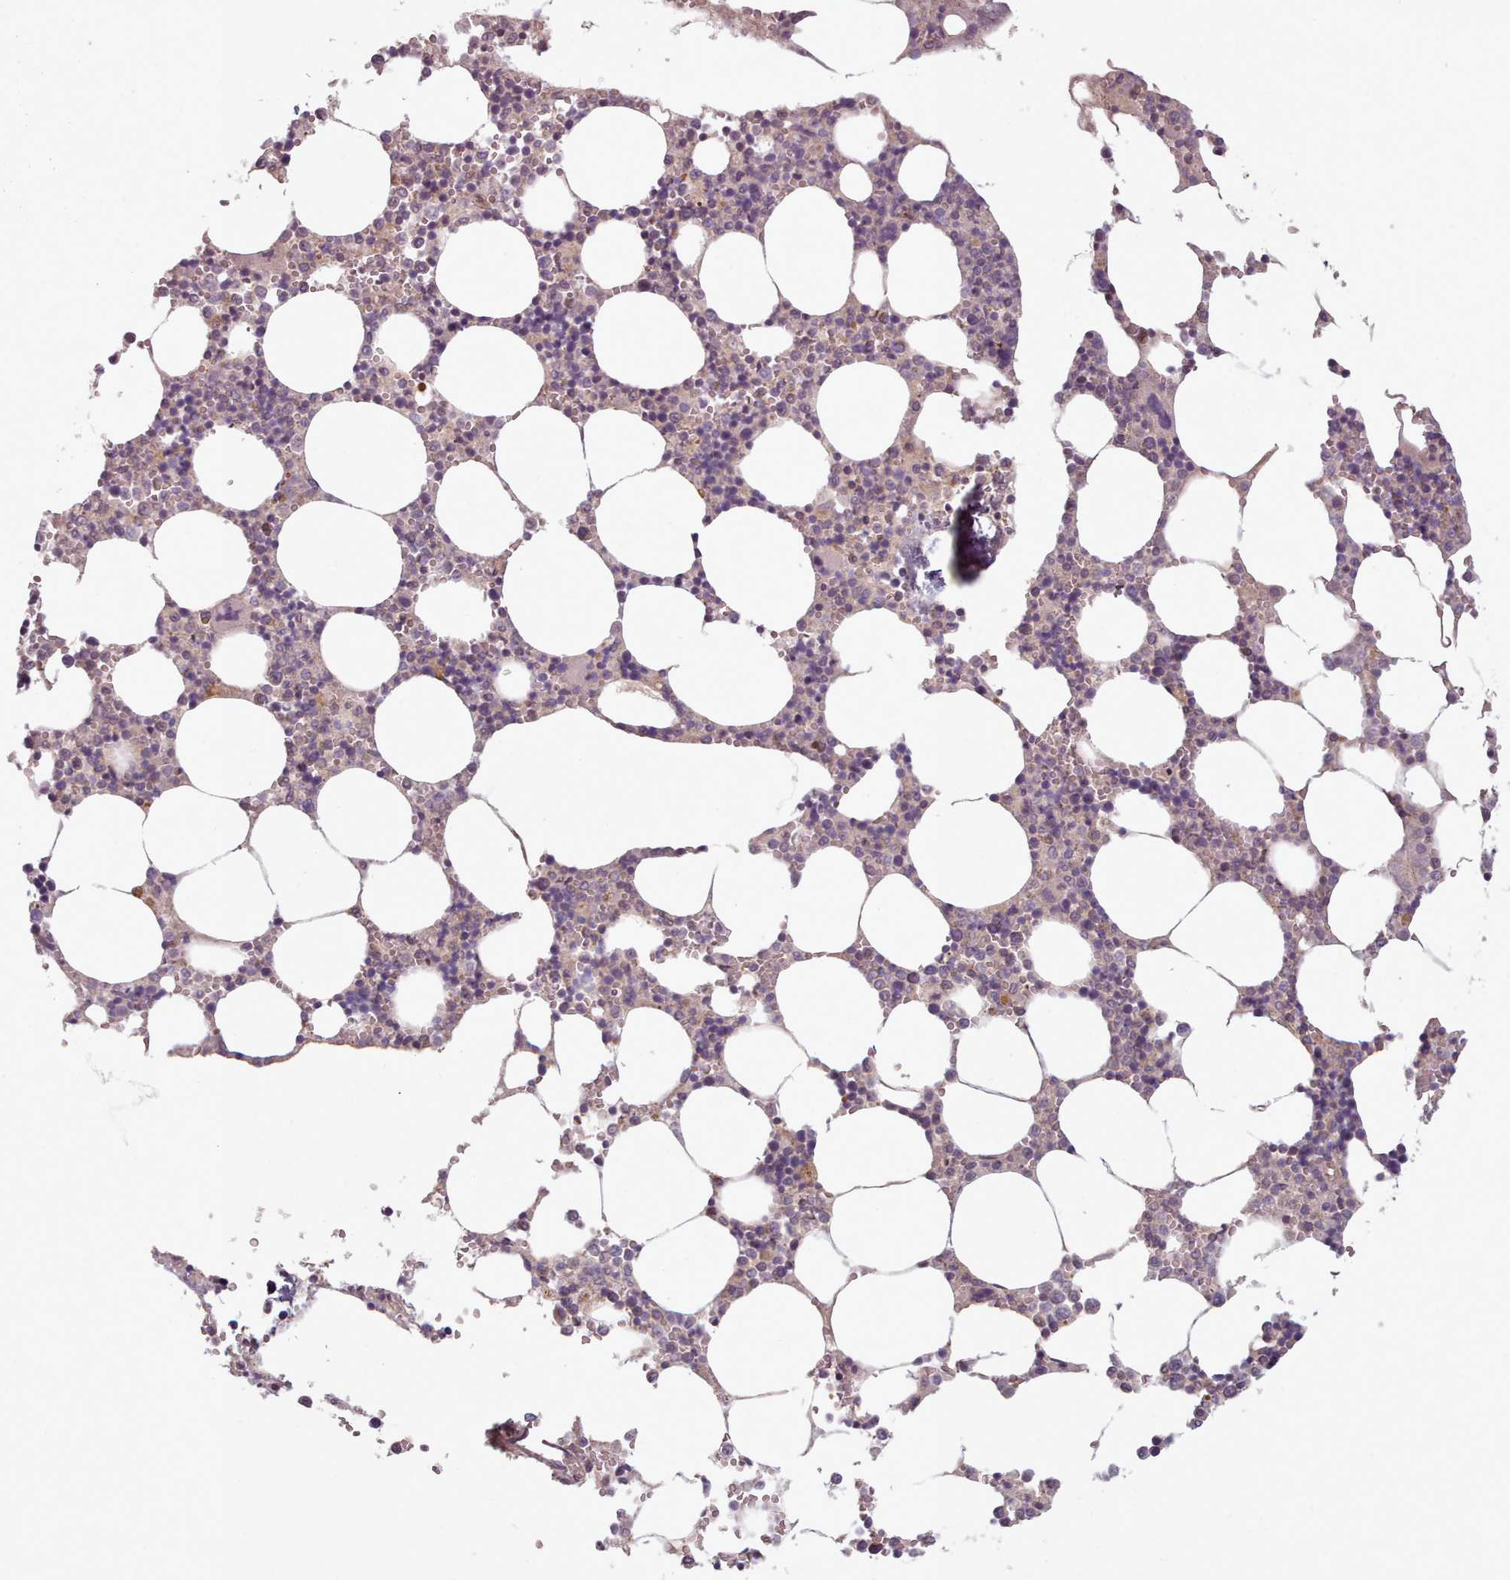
{"staining": {"intensity": "weak", "quantity": "<25%", "location": "cytoplasmic/membranous"}, "tissue": "bone marrow", "cell_type": "Hematopoietic cells", "image_type": "normal", "snomed": [{"axis": "morphology", "description": "Normal tissue, NOS"}, {"axis": "topography", "description": "Bone marrow"}], "caption": "DAB immunohistochemical staining of benign bone marrow demonstrates no significant positivity in hematopoietic cells.", "gene": "NT5DC2", "patient": {"sex": "male", "age": 54}}